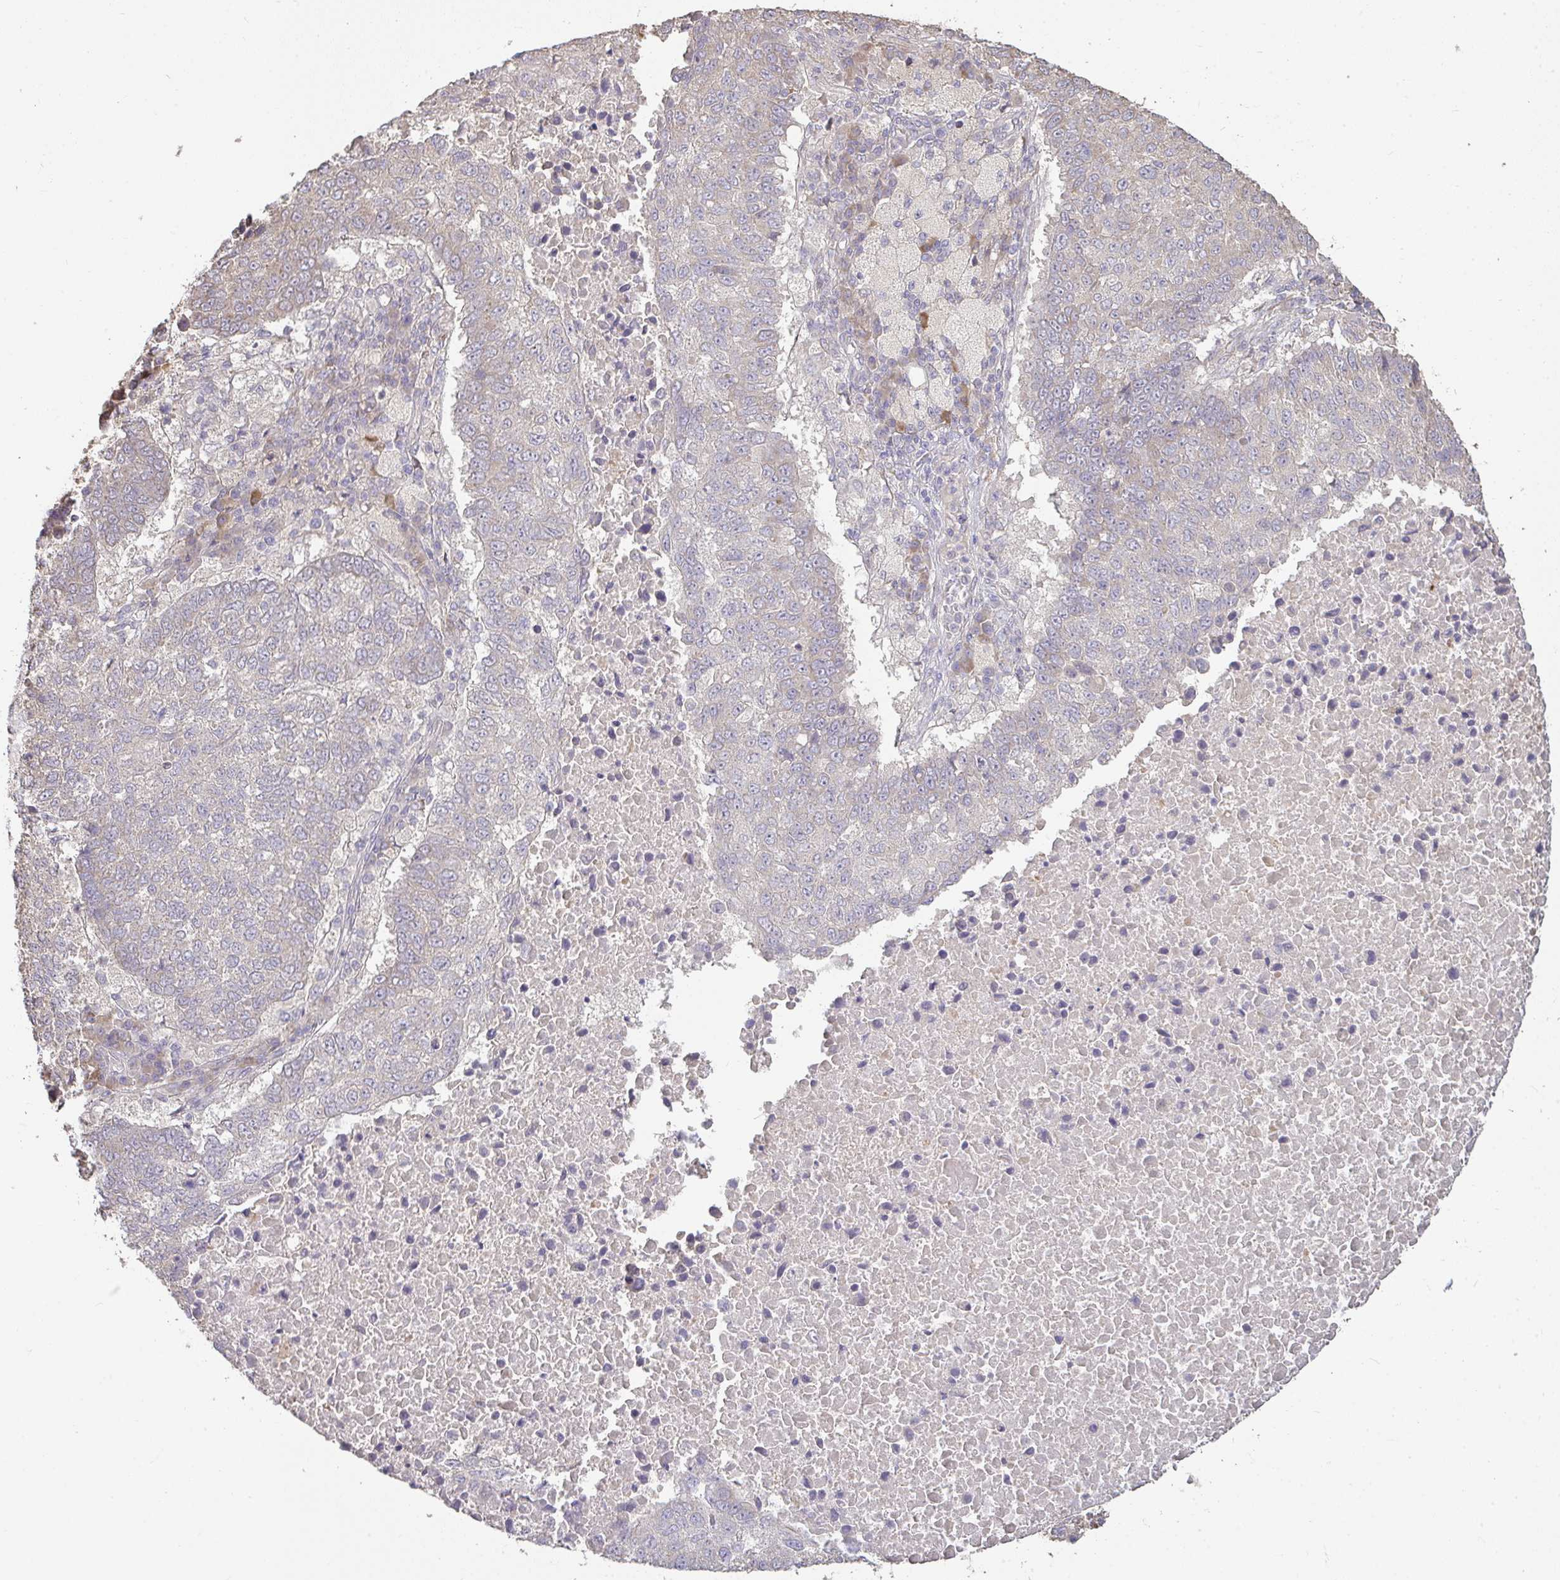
{"staining": {"intensity": "negative", "quantity": "none", "location": "none"}, "tissue": "lung cancer", "cell_type": "Tumor cells", "image_type": "cancer", "snomed": [{"axis": "morphology", "description": "Squamous cell carcinoma, NOS"}, {"axis": "topography", "description": "Lung"}], "caption": "Immunohistochemical staining of lung cancer exhibits no significant staining in tumor cells.", "gene": "BRINP3", "patient": {"sex": "male", "age": 73}}